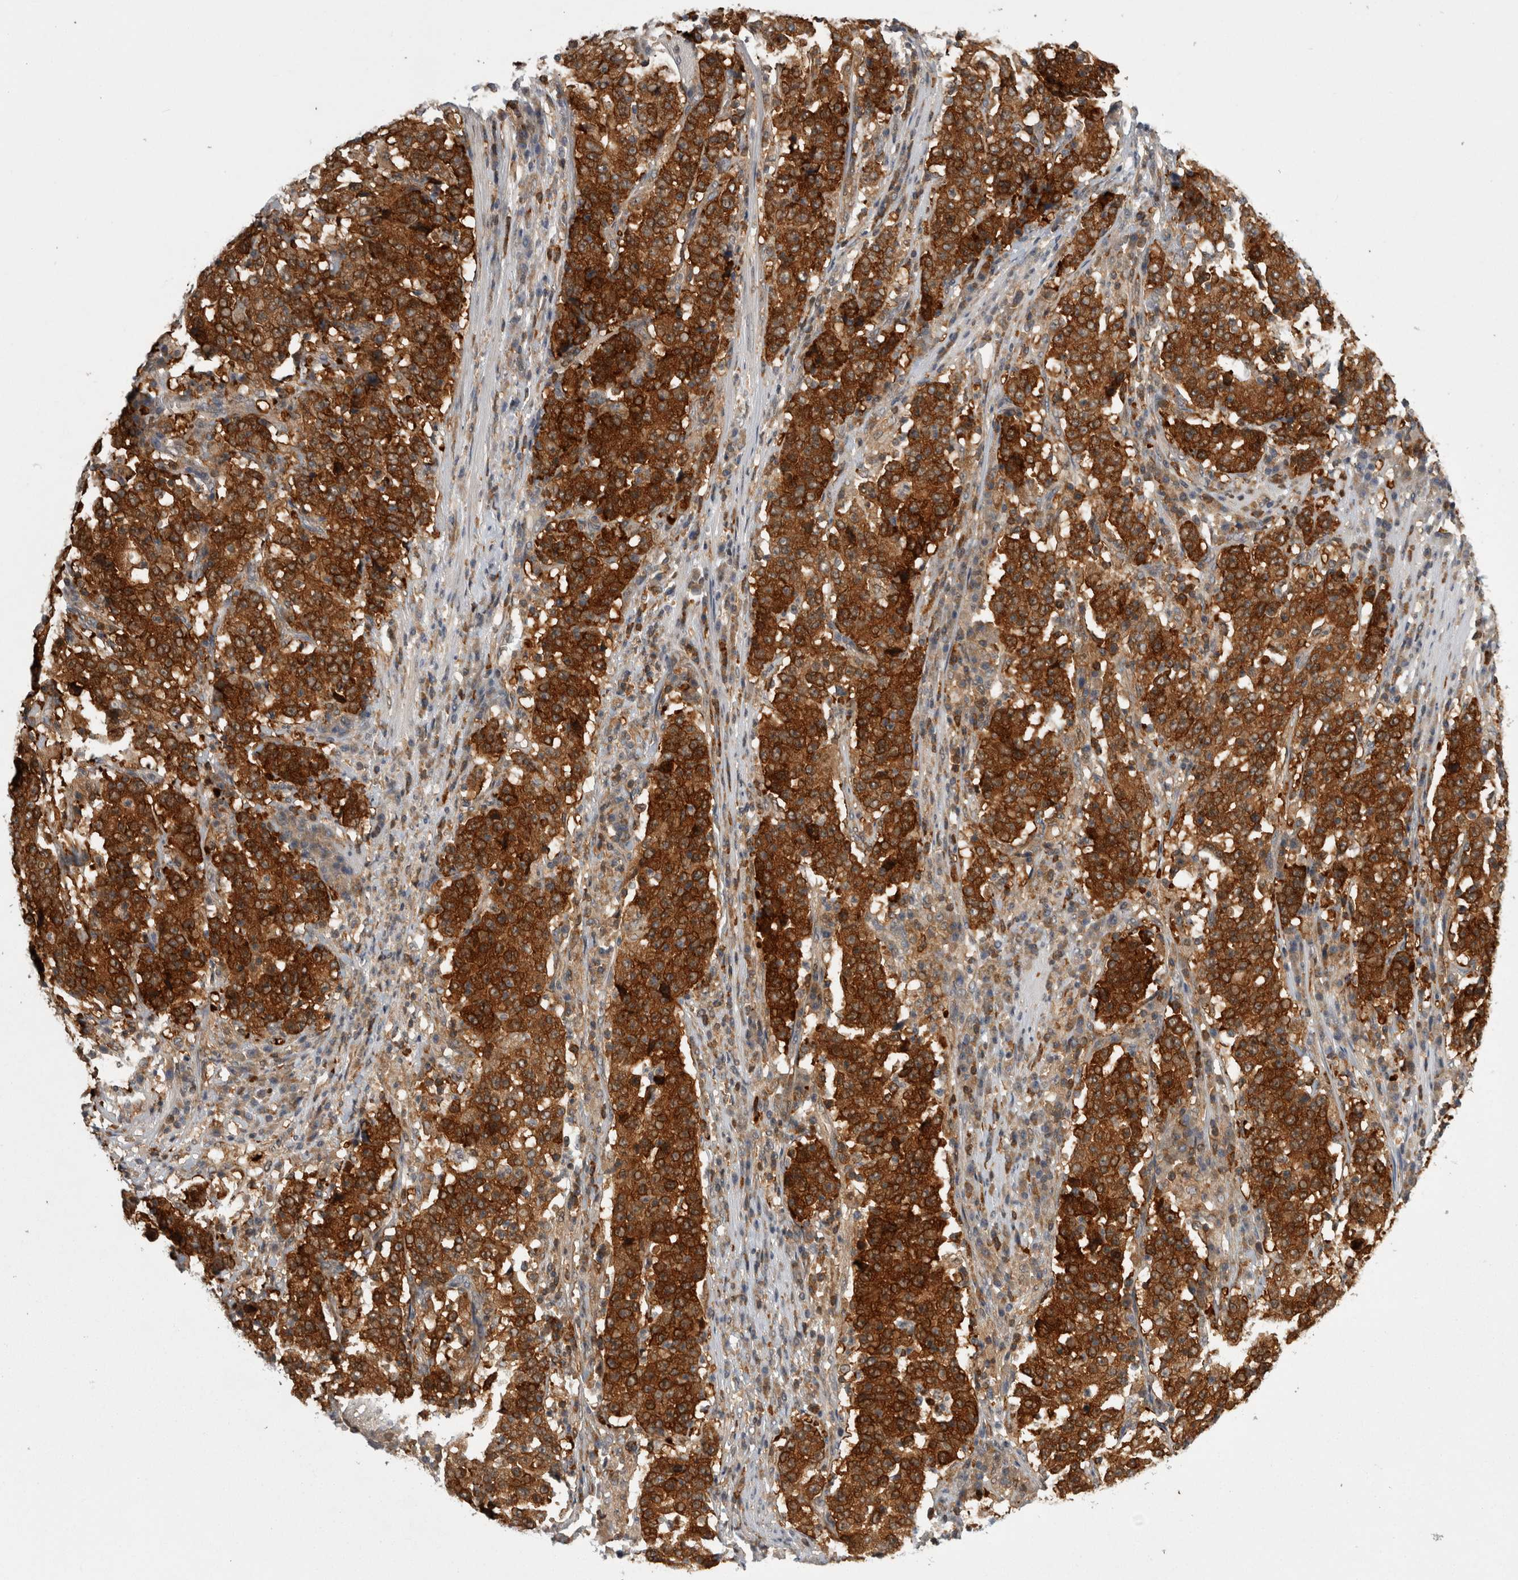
{"staining": {"intensity": "strong", "quantity": ">75%", "location": "cytoplasmic/membranous"}, "tissue": "stomach cancer", "cell_type": "Tumor cells", "image_type": "cancer", "snomed": [{"axis": "morphology", "description": "Adenocarcinoma, NOS"}, {"axis": "topography", "description": "Stomach"}], "caption": "About >75% of tumor cells in stomach cancer display strong cytoplasmic/membranous protein staining as visualized by brown immunohistochemical staining.", "gene": "CACYBP", "patient": {"sex": "male", "age": 59}}